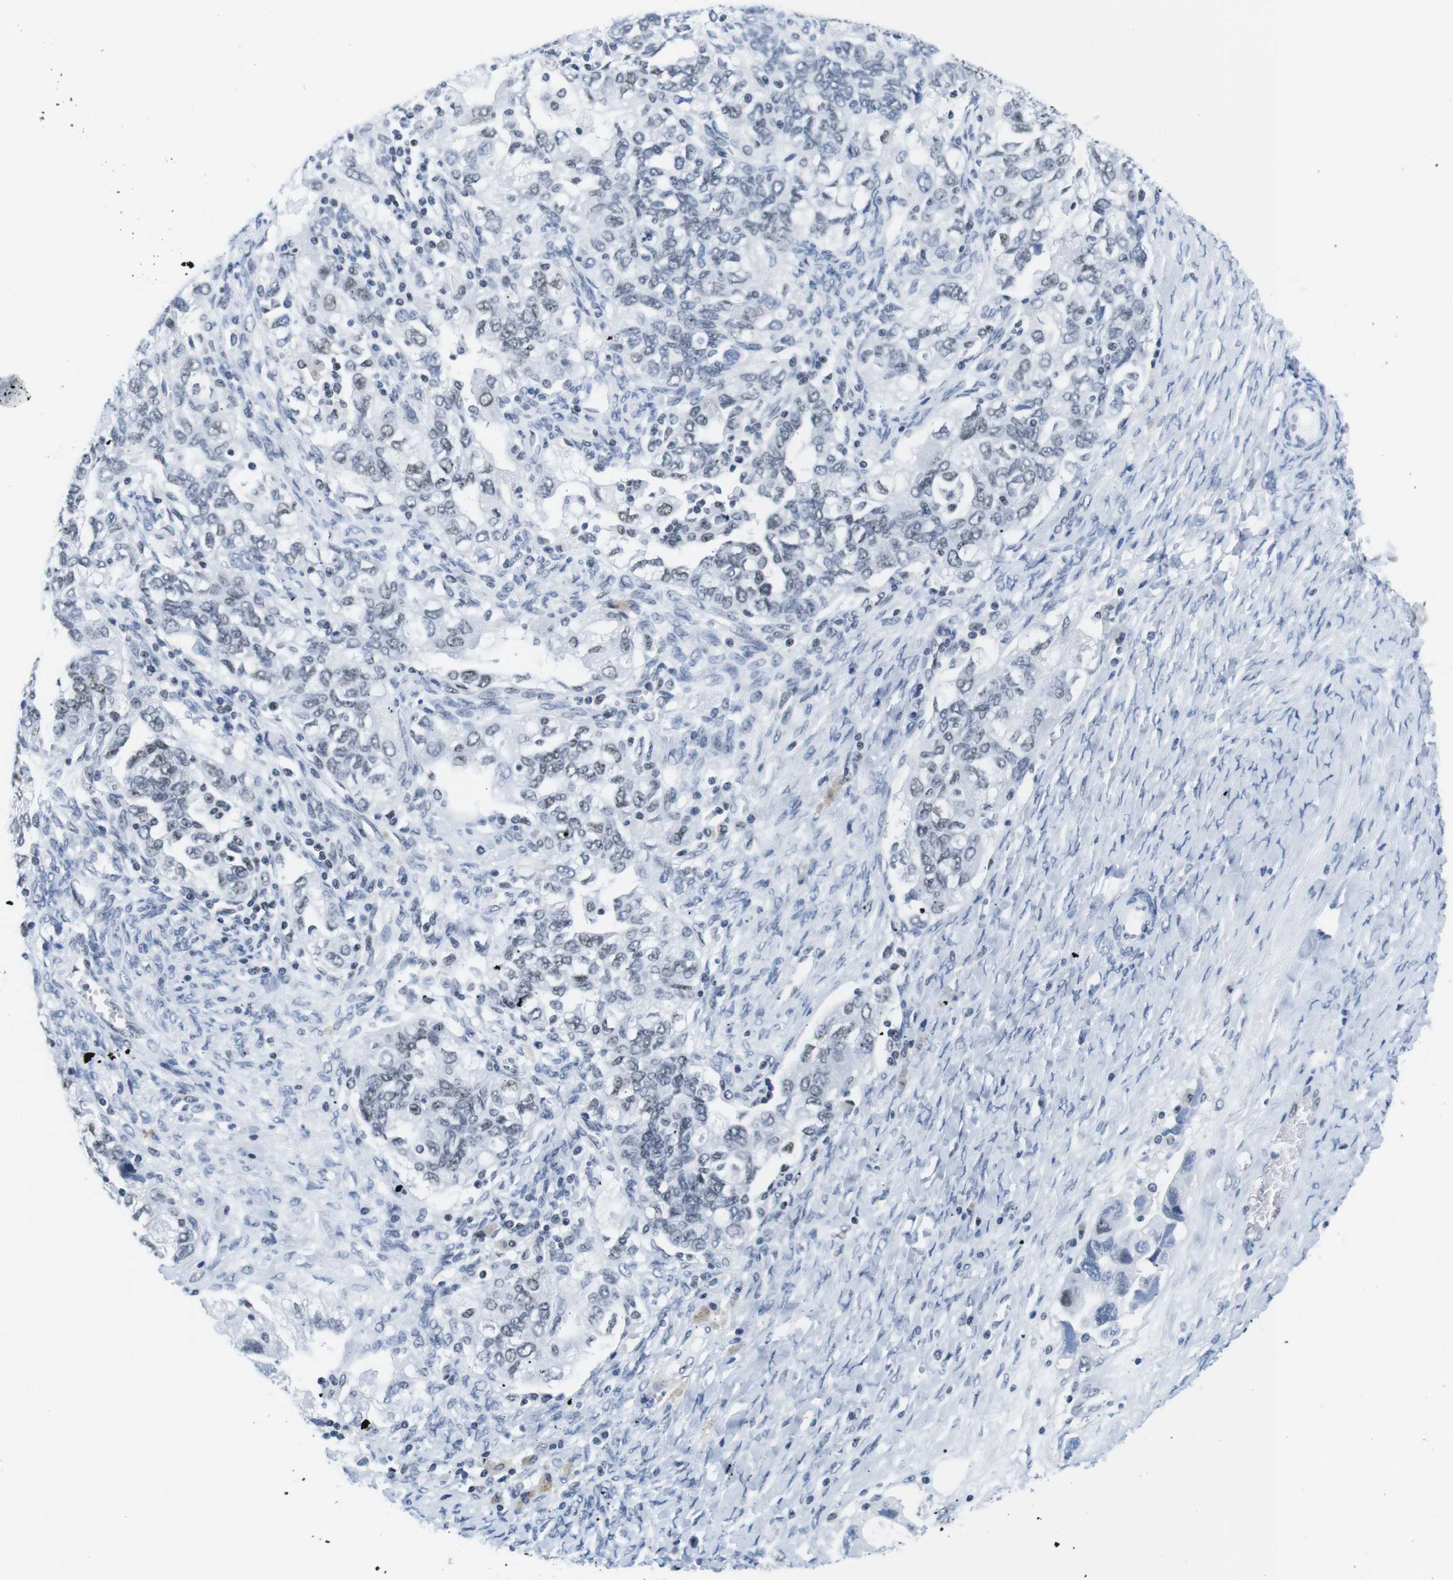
{"staining": {"intensity": "weak", "quantity": "<25%", "location": "nuclear"}, "tissue": "ovarian cancer", "cell_type": "Tumor cells", "image_type": "cancer", "snomed": [{"axis": "morphology", "description": "Carcinoma, NOS"}, {"axis": "morphology", "description": "Cystadenocarcinoma, serous, NOS"}, {"axis": "topography", "description": "Ovary"}], "caption": "Protein analysis of ovarian cancer (serous cystadenocarcinoma) displays no significant positivity in tumor cells.", "gene": "IFI16", "patient": {"sex": "female", "age": 69}}